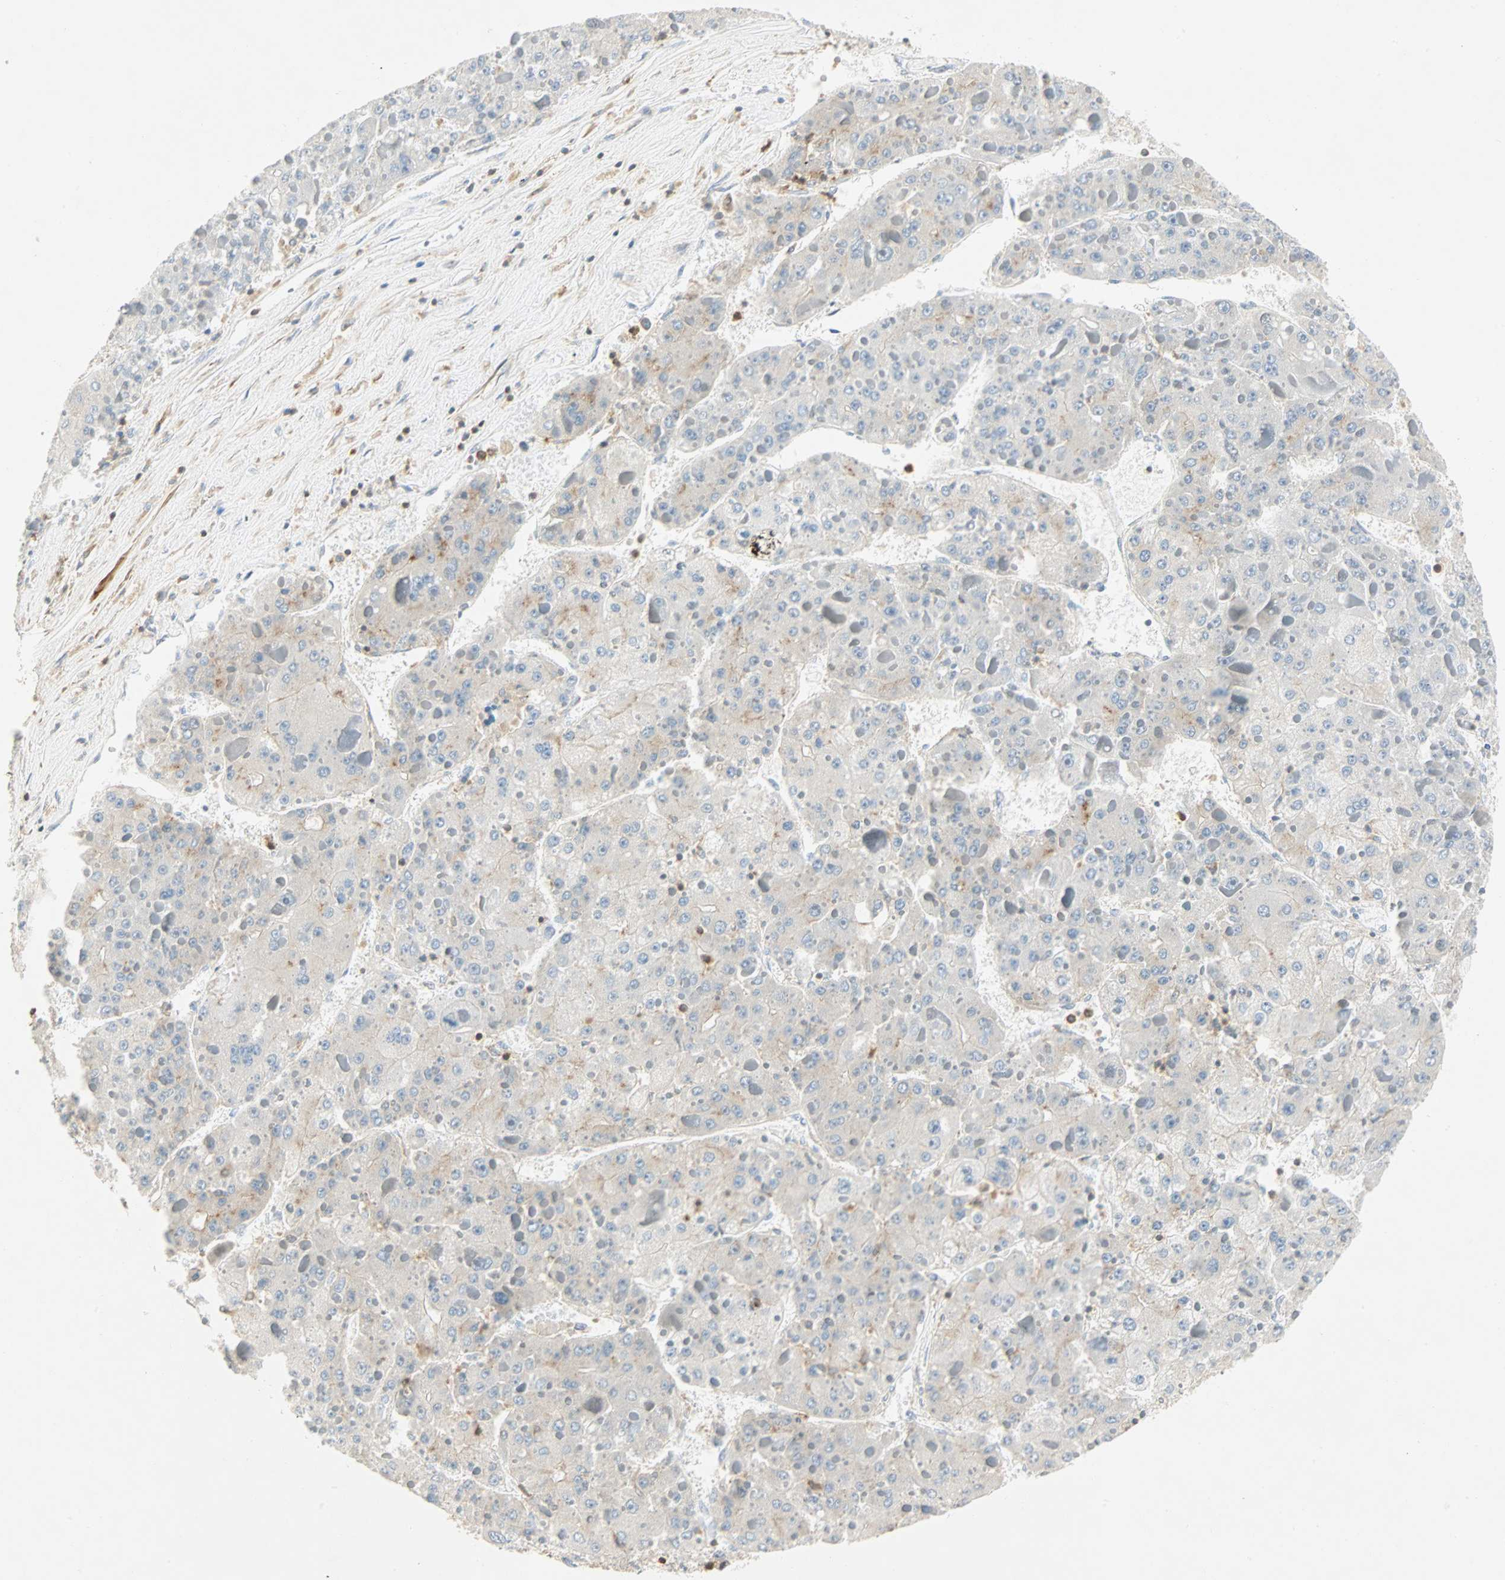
{"staining": {"intensity": "weak", "quantity": "<25%", "location": "cytoplasmic/membranous"}, "tissue": "liver cancer", "cell_type": "Tumor cells", "image_type": "cancer", "snomed": [{"axis": "morphology", "description": "Carcinoma, Hepatocellular, NOS"}, {"axis": "topography", "description": "Liver"}], "caption": "Immunohistochemical staining of liver cancer (hepatocellular carcinoma) demonstrates no significant staining in tumor cells.", "gene": "FMNL1", "patient": {"sex": "female", "age": 73}}